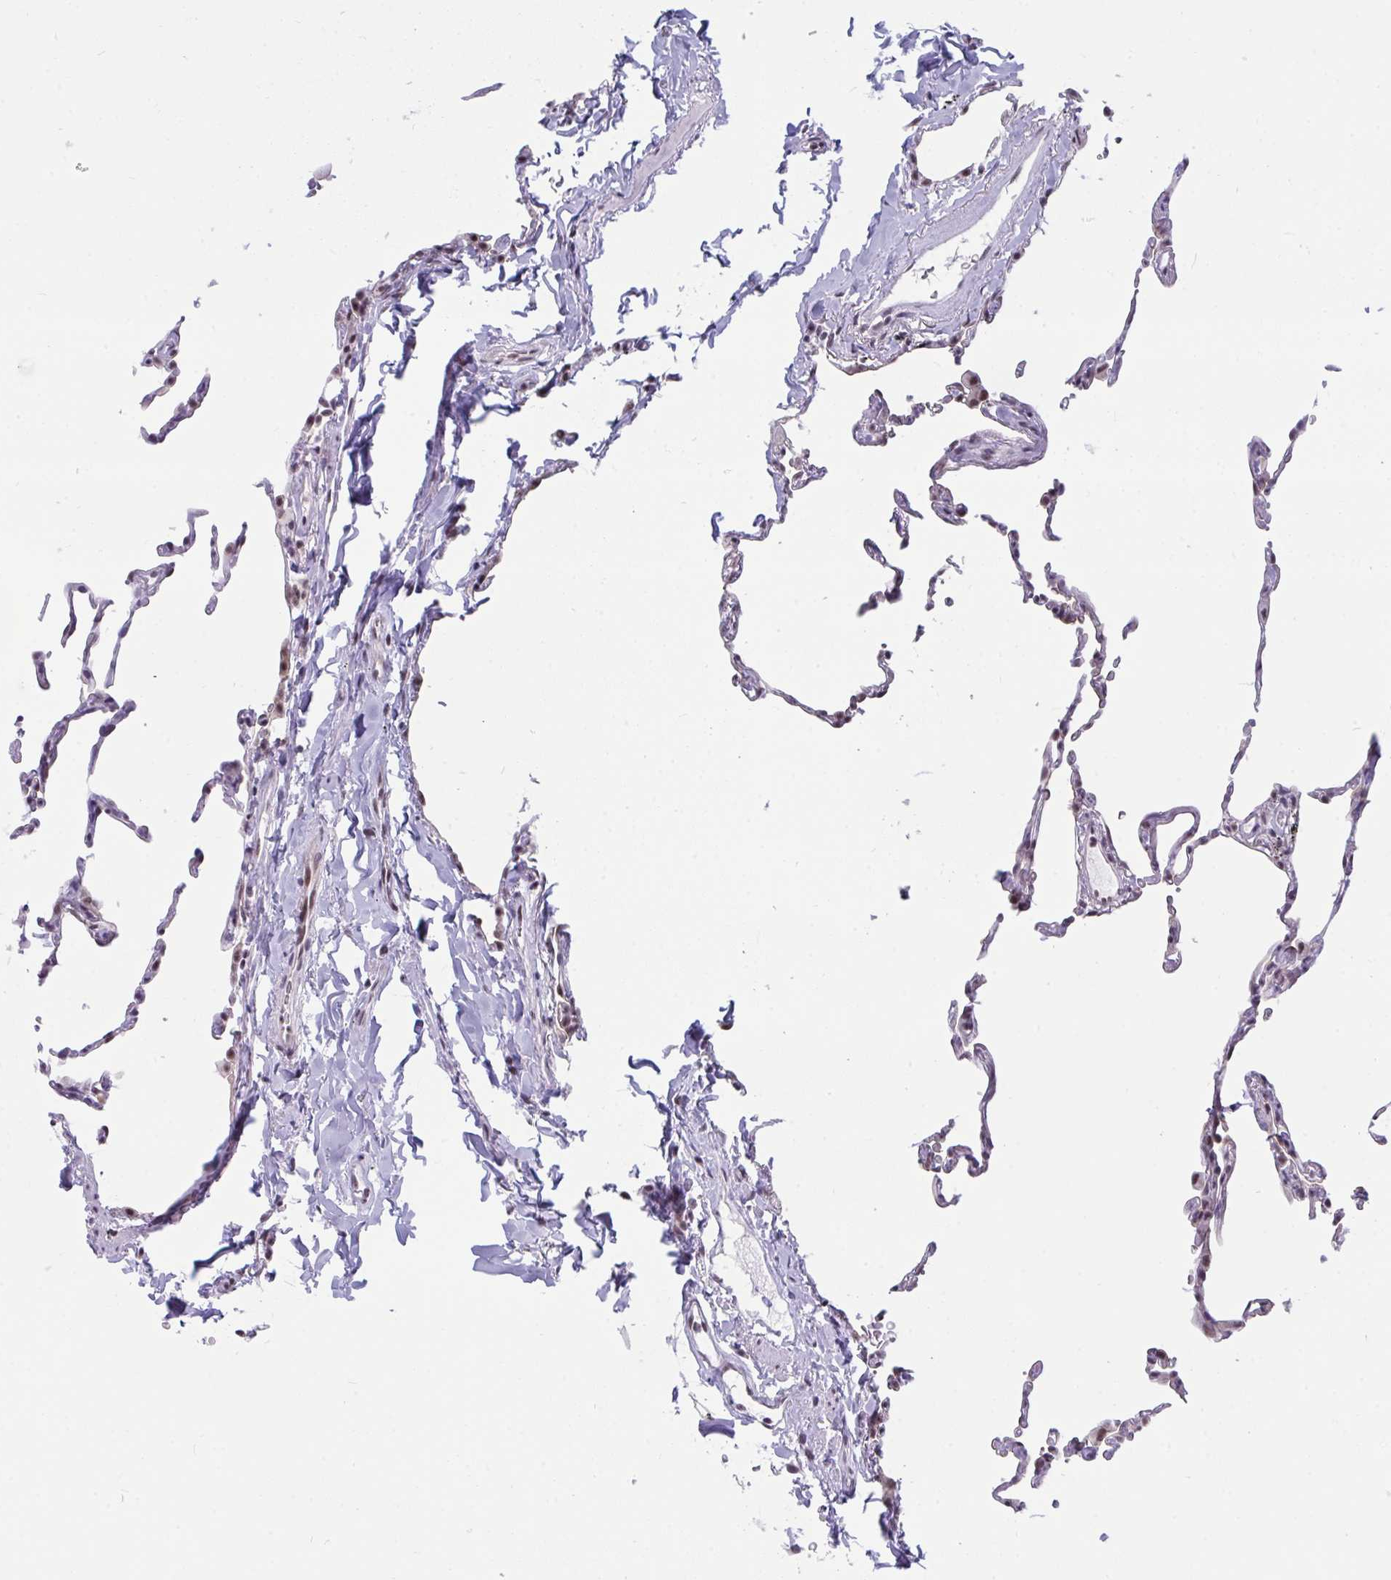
{"staining": {"intensity": "moderate", "quantity": "<25%", "location": "nuclear"}, "tissue": "lung", "cell_type": "Alveolar cells", "image_type": "normal", "snomed": [{"axis": "morphology", "description": "Normal tissue, NOS"}, {"axis": "topography", "description": "Lung"}], "caption": "The immunohistochemical stain highlights moderate nuclear staining in alveolar cells of benign lung. Nuclei are stained in blue.", "gene": "PRR14", "patient": {"sex": "female", "age": 57}}